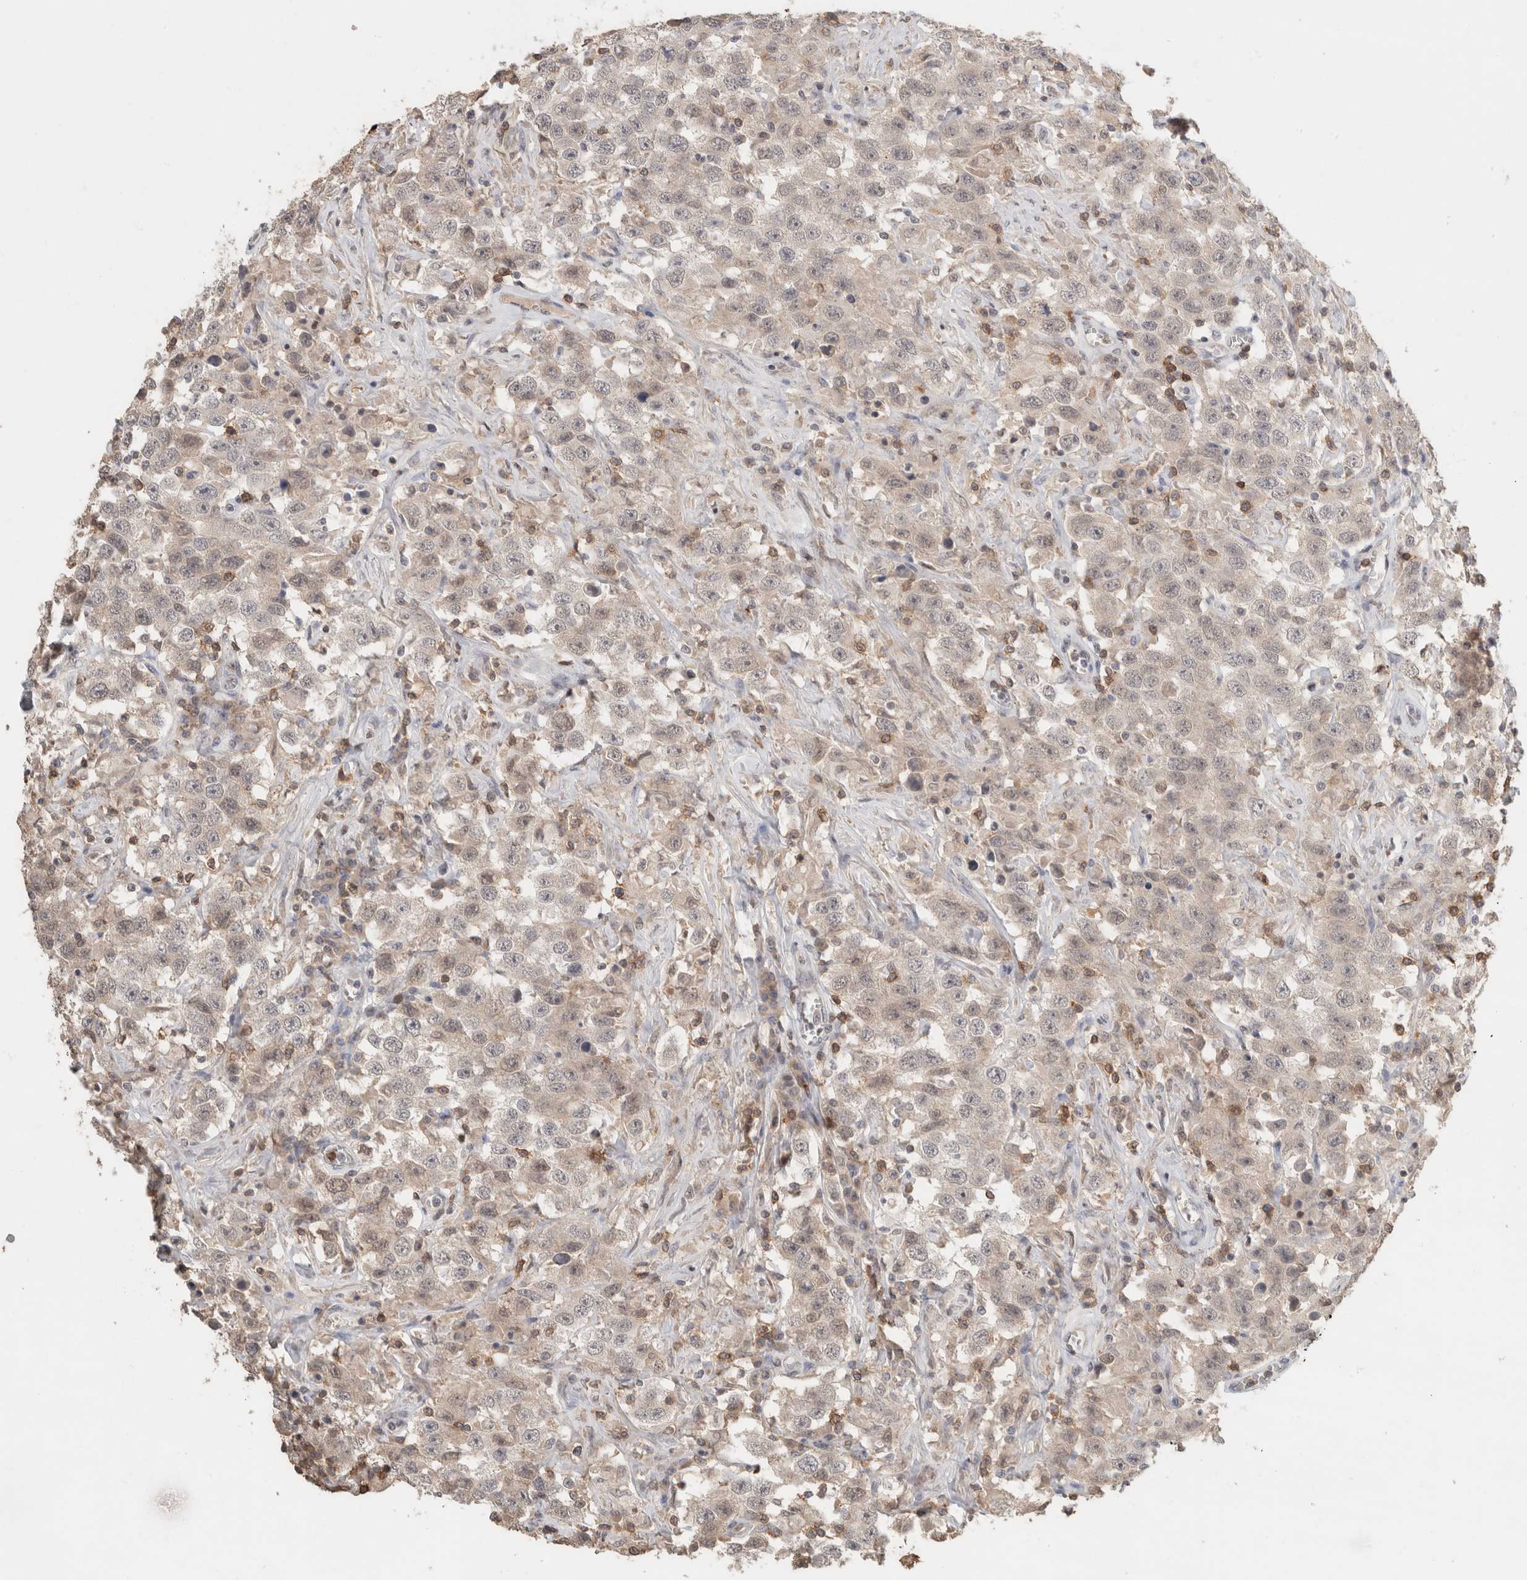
{"staining": {"intensity": "weak", "quantity": "<25%", "location": "cytoplasmic/membranous"}, "tissue": "testis cancer", "cell_type": "Tumor cells", "image_type": "cancer", "snomed": [{"axis": "morphology", "description": "Seminoma, NOS"}, {"axis": "topography", "description": "Testis"}], "caption": "Immunohistochemical staining of human testis cancer displays no significant staining in tumor cells.", "gene": "TRAT1", "patient": {"sex": "male", "age": 41}}